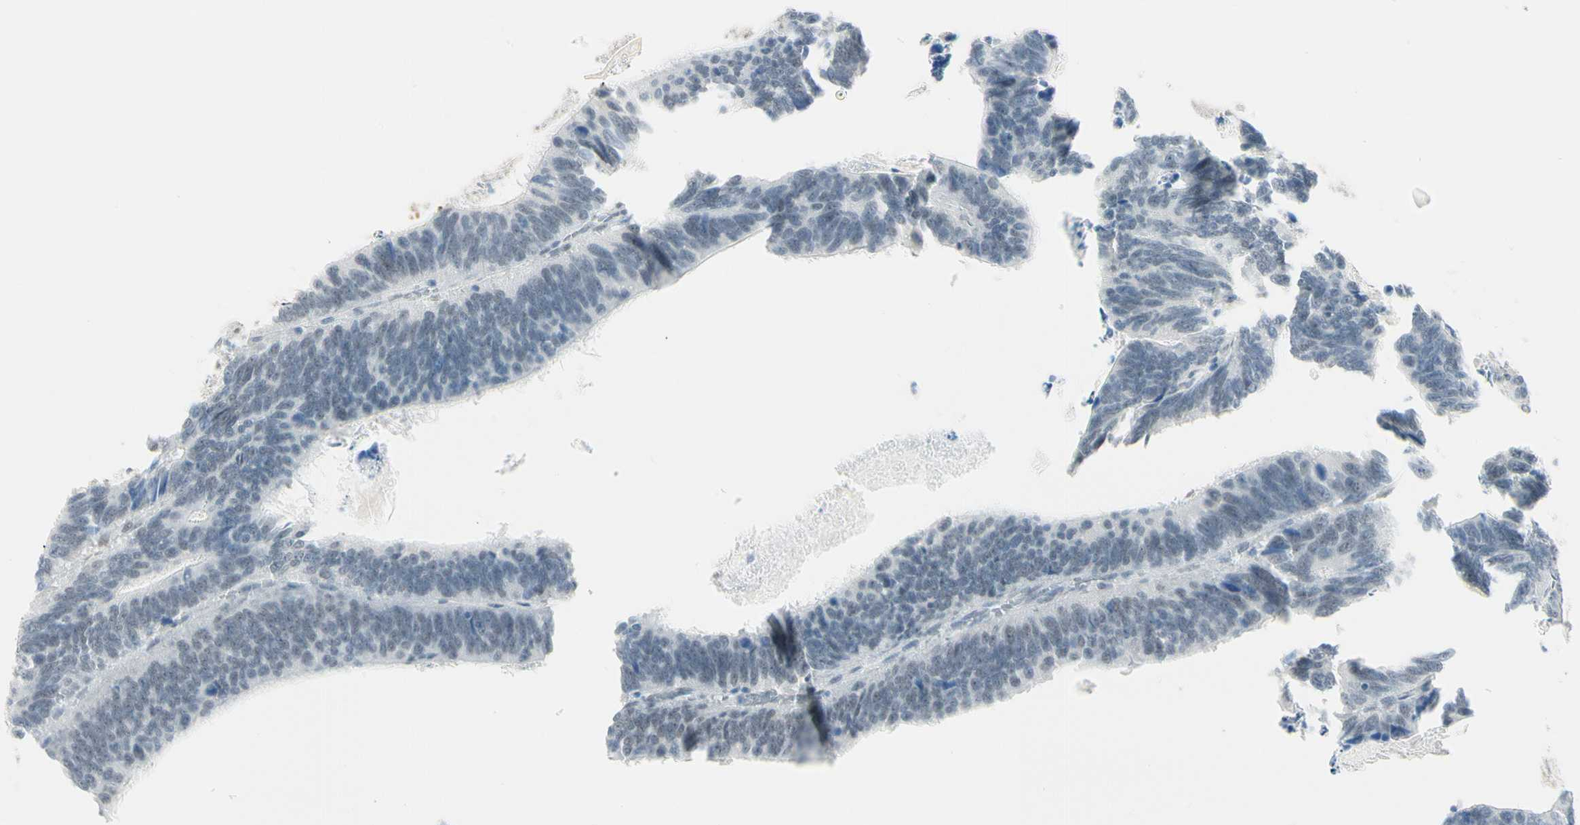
{"staining": {"intensity": "weak", "quantity": ">75%", "location": "nuclear"}, "tissue": "colorectal cancer", "cell_type": "Tumor cells", "image_type": "cancer", "snomed": [{"axis": "morphology", "description": "Adenocarcinoma, NOS"}, {"axis": "topography", "description": "Colon"}], "caption": "Human colorectal adenocarcinoma stained with a brown dye demonstrates weak nuclear positive staining in about >75% of tumor cells.", "gene": "ASPN", "patient": {"sex": "male", "age": 72}}